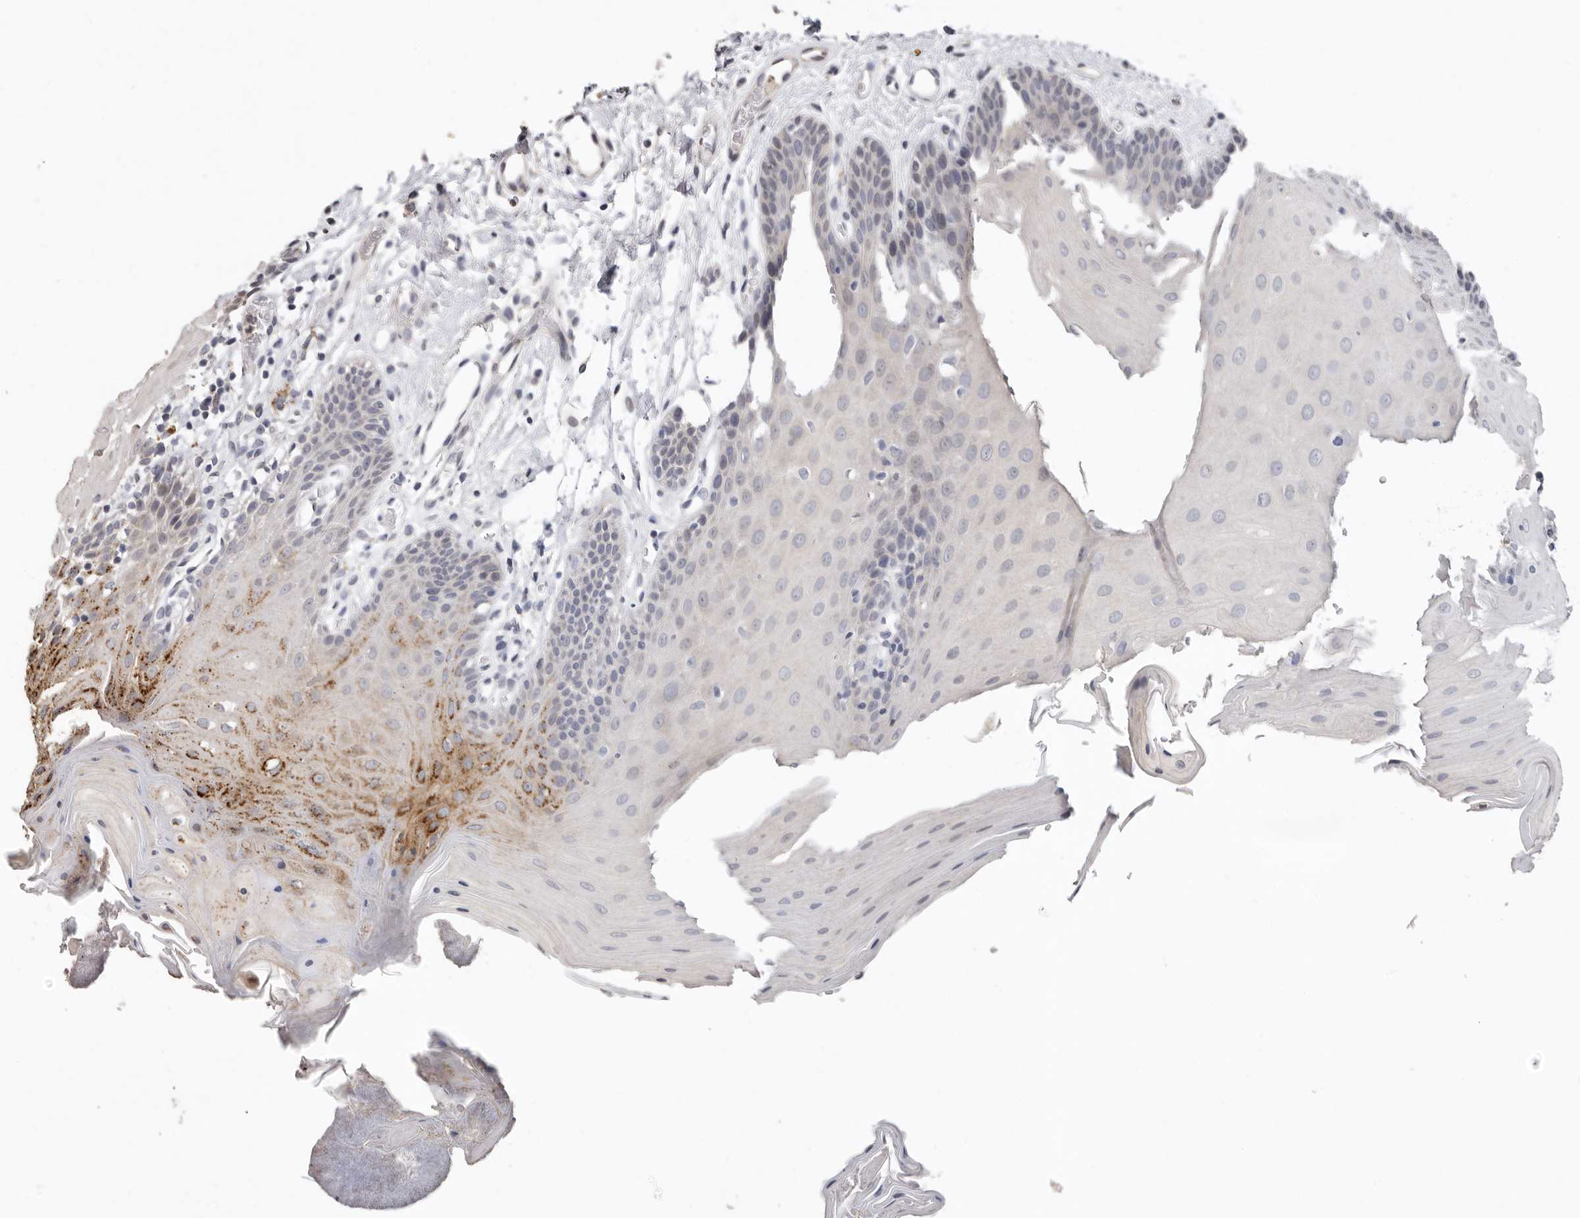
{"staining": {"intensity": "moderate", "quantity": "<25%", "location": "cytoplasmic/membranous"}, "tissue": "oral mucosa", "cell_type": "Squamous epithelial cells", "image_type": "normal", "snomed": [{"axis": "morphology", "description": "Normal tissue, NOS"}, {"axis": "morphology", "description": "Squamous cell carcinoma, NOS"}, {"axis": "topography", "description": "Skeletal muscle"}, {"axis": "topography", "description": "Oral tissue"}, {"axis": "topography", "description": "Salivary gland"}, {"axis": "topography", "description": "Head-Neck"}], "caption": "DAB immunohistochemical staining of normal oral mucosa demonstrates moderate cytoplasmic/membranous protein expression in approximately <25% of squamous epithelial cells.", "gene": "SULT1E1", "patient": {"sex": "male", "age": 54}}